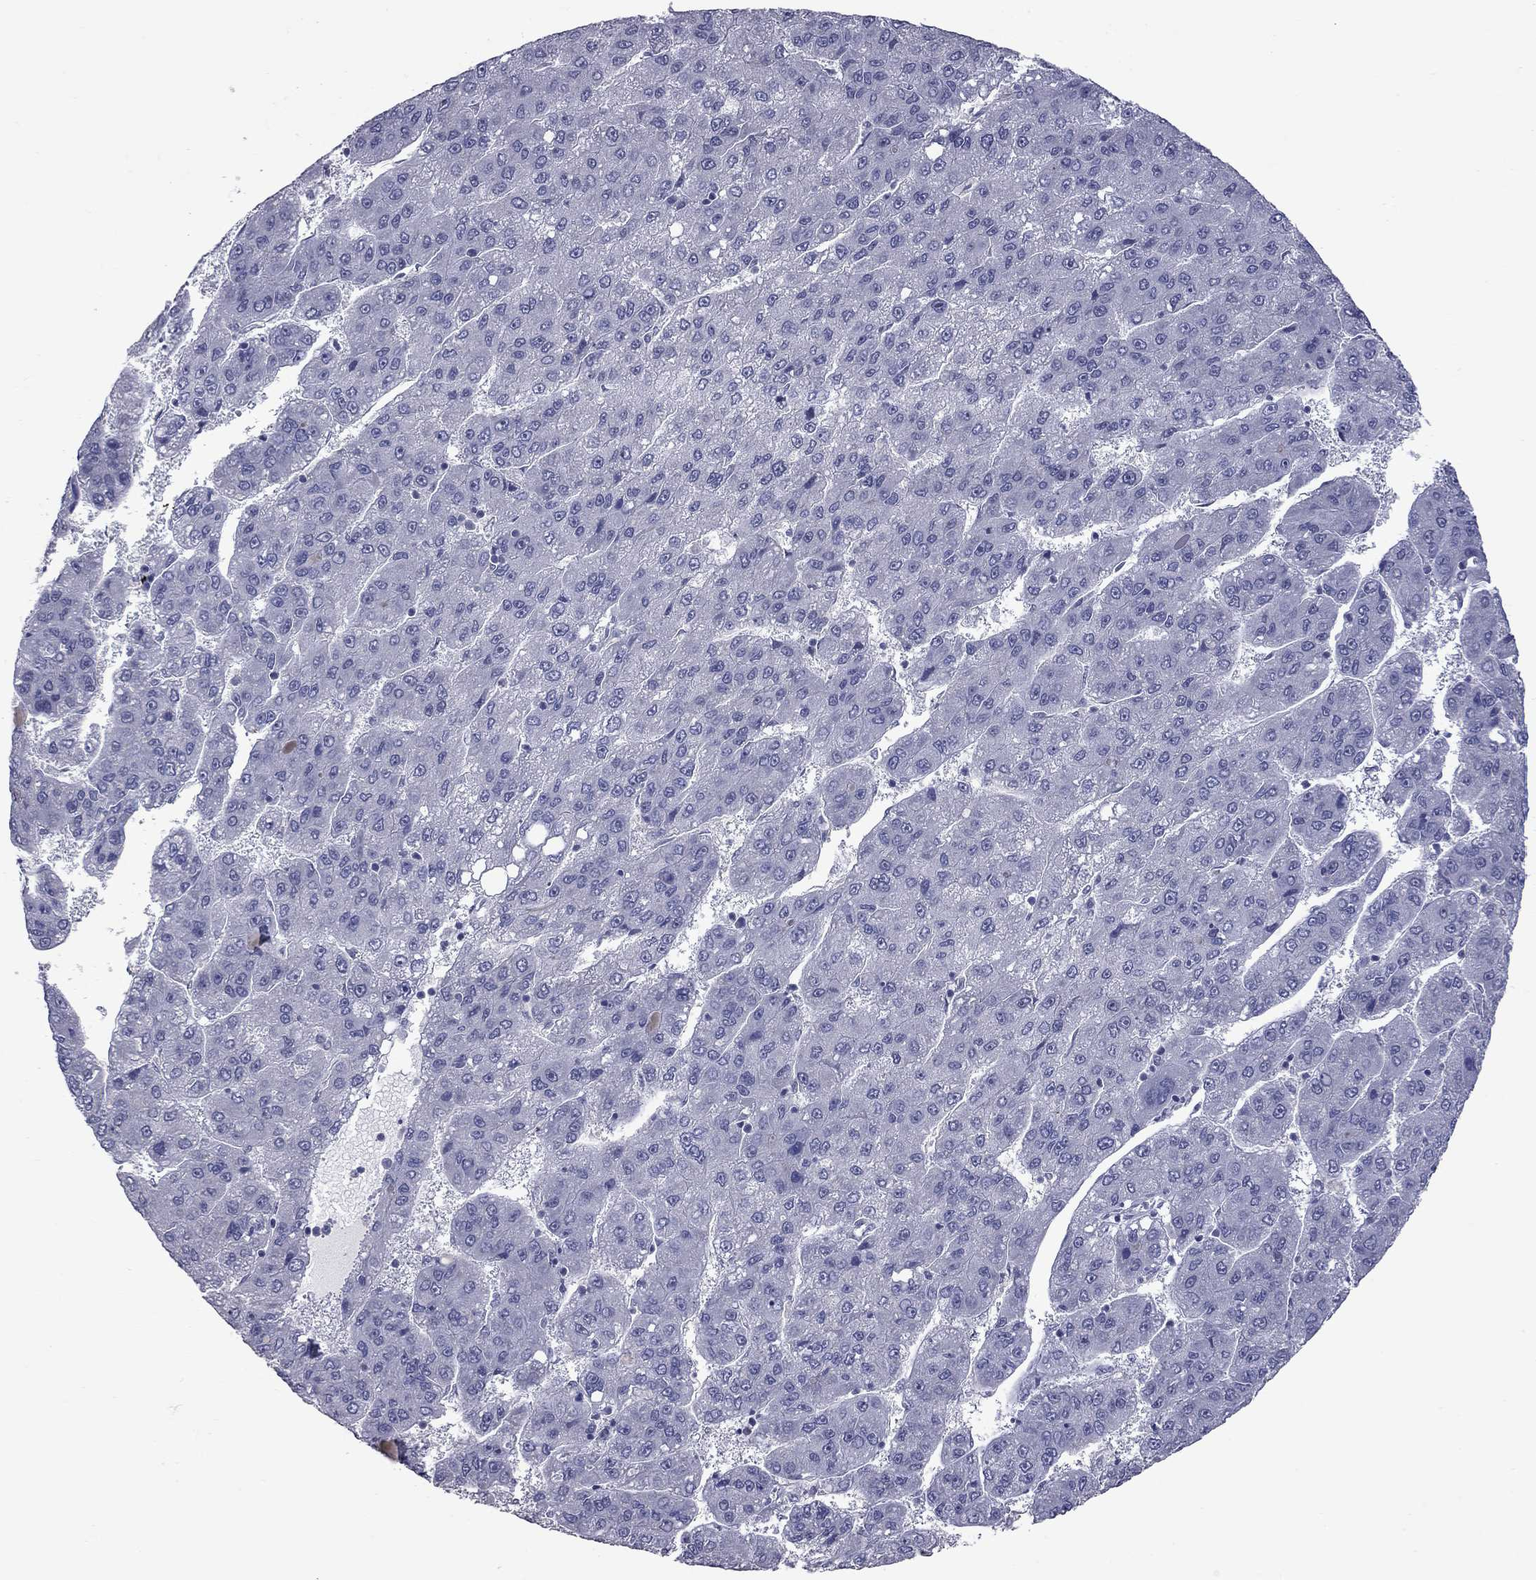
{"staining": {"intensity": "negative", "quantity": "none", "location": "none"}, "tissue": "liver cancer", "cell_type": "Tumor cells", "image_type": "cancer", "snomed": [{"axis": "morphology", "description": "Carcinoma, Hepatocellular, NOS"}, {"axis": "topography", "description": "Liver"}], "caption": "This is an immunohistochemistry (IHC) histopathology image of liver hepatocellular carcinoma. There is no expression in tumor cells.", "gene": "SHOC2", "patient": {"sex": "female", "age": 82}}